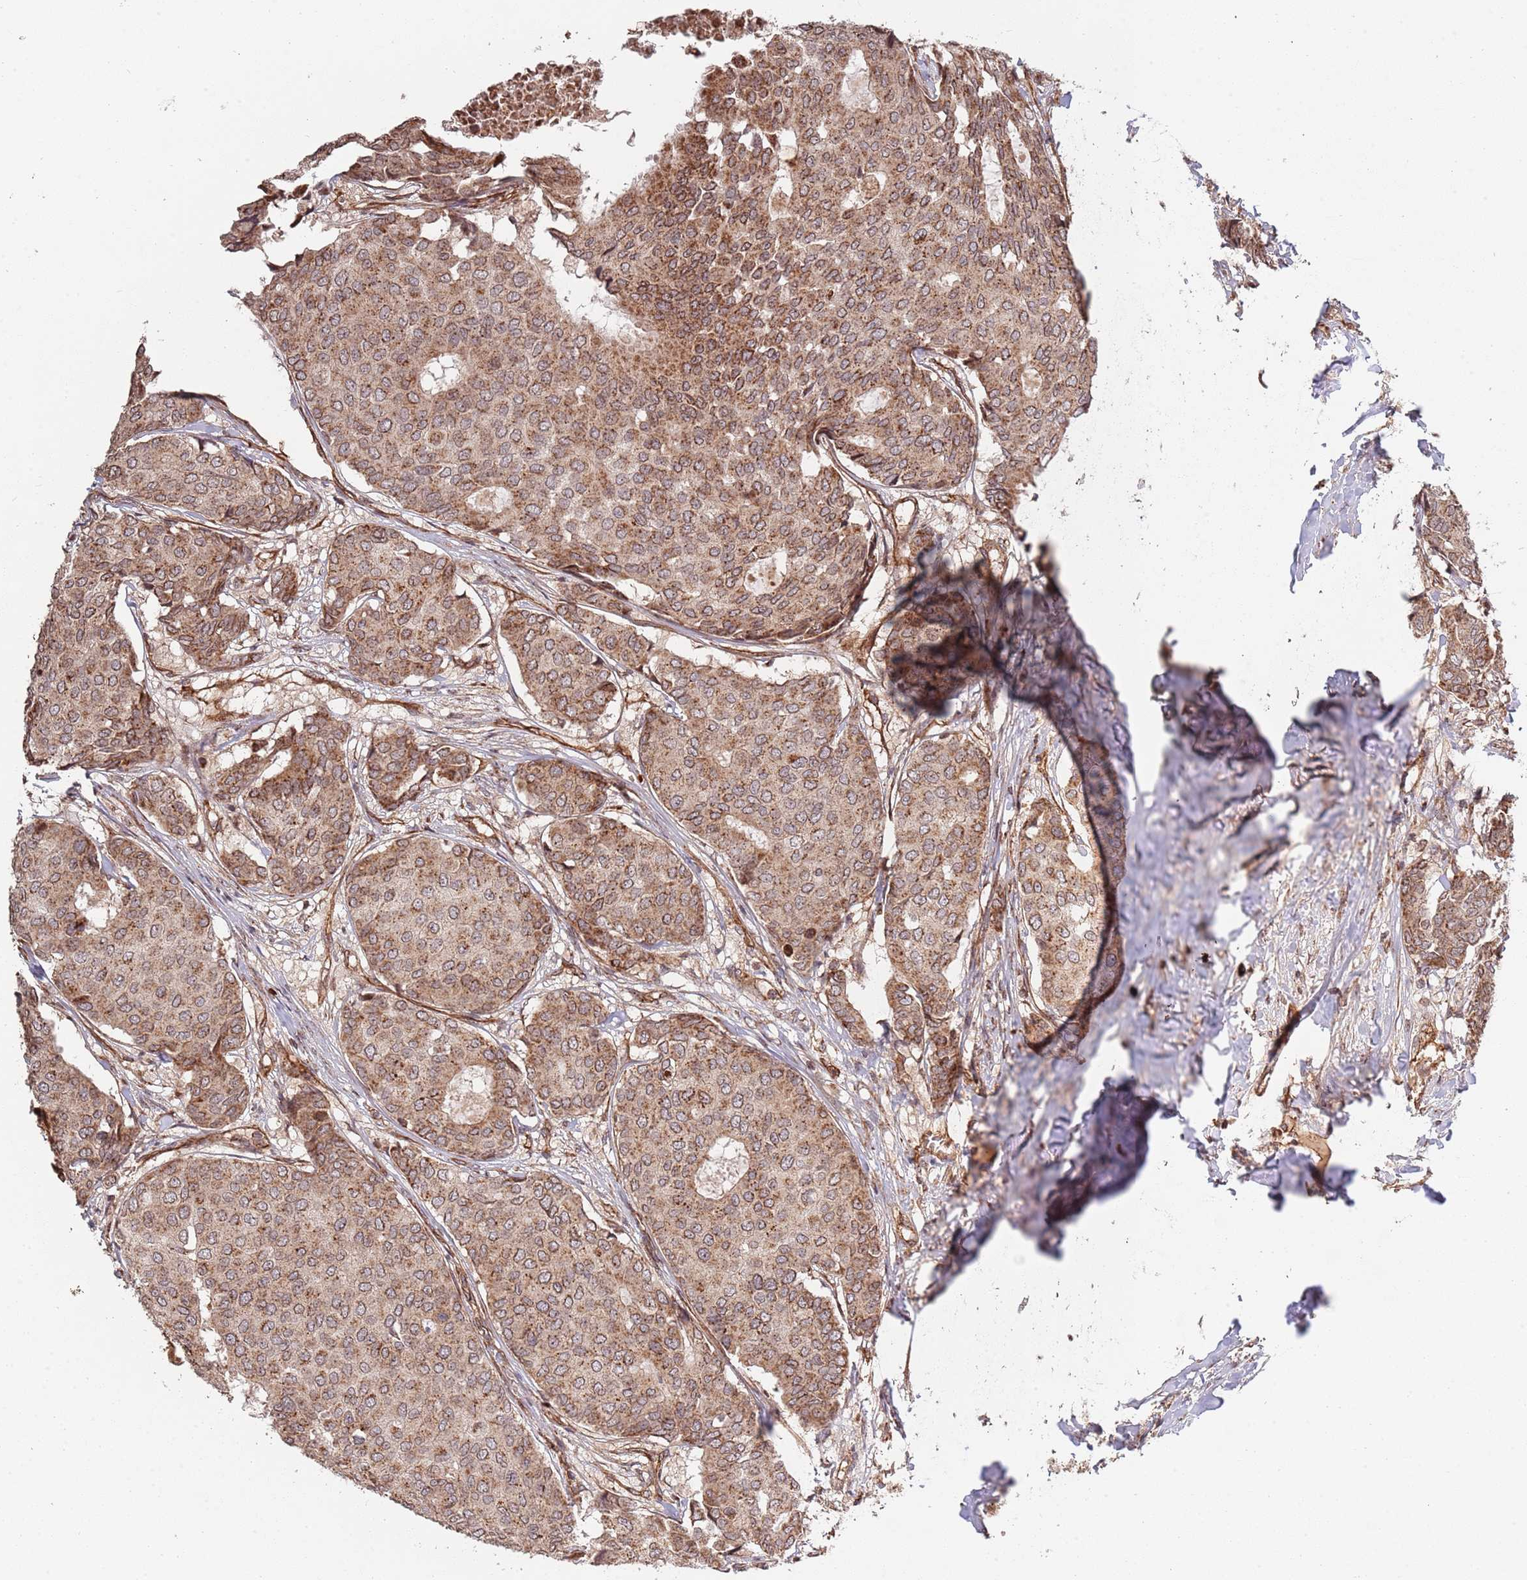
{"staining": {"intensity": "moderate", "quantity": ">75%", "location": "cytoplasmic/membranous"}, "tissue": "breast cancer", "cell_type": "Tumor cells", "image_type": "cancer", "snomed": [{"axis": "morphology", "description": "Duct carcinoma"}, {"axis": "topography", "description": "Breast"}], "caption": "Breast cancer (invasive ductal carcinoma) stained with immunohistochemistry (IHC) exhibits moderate cytoplasmic/membranous positivity in approximately >75% of tumor cells. (DAB (3,3'-diaminobenzidine) IHC with brightfield microscopy, high magnification).", "gene": "DCHS1", "patient": {"sex": "female", "age": 75}}